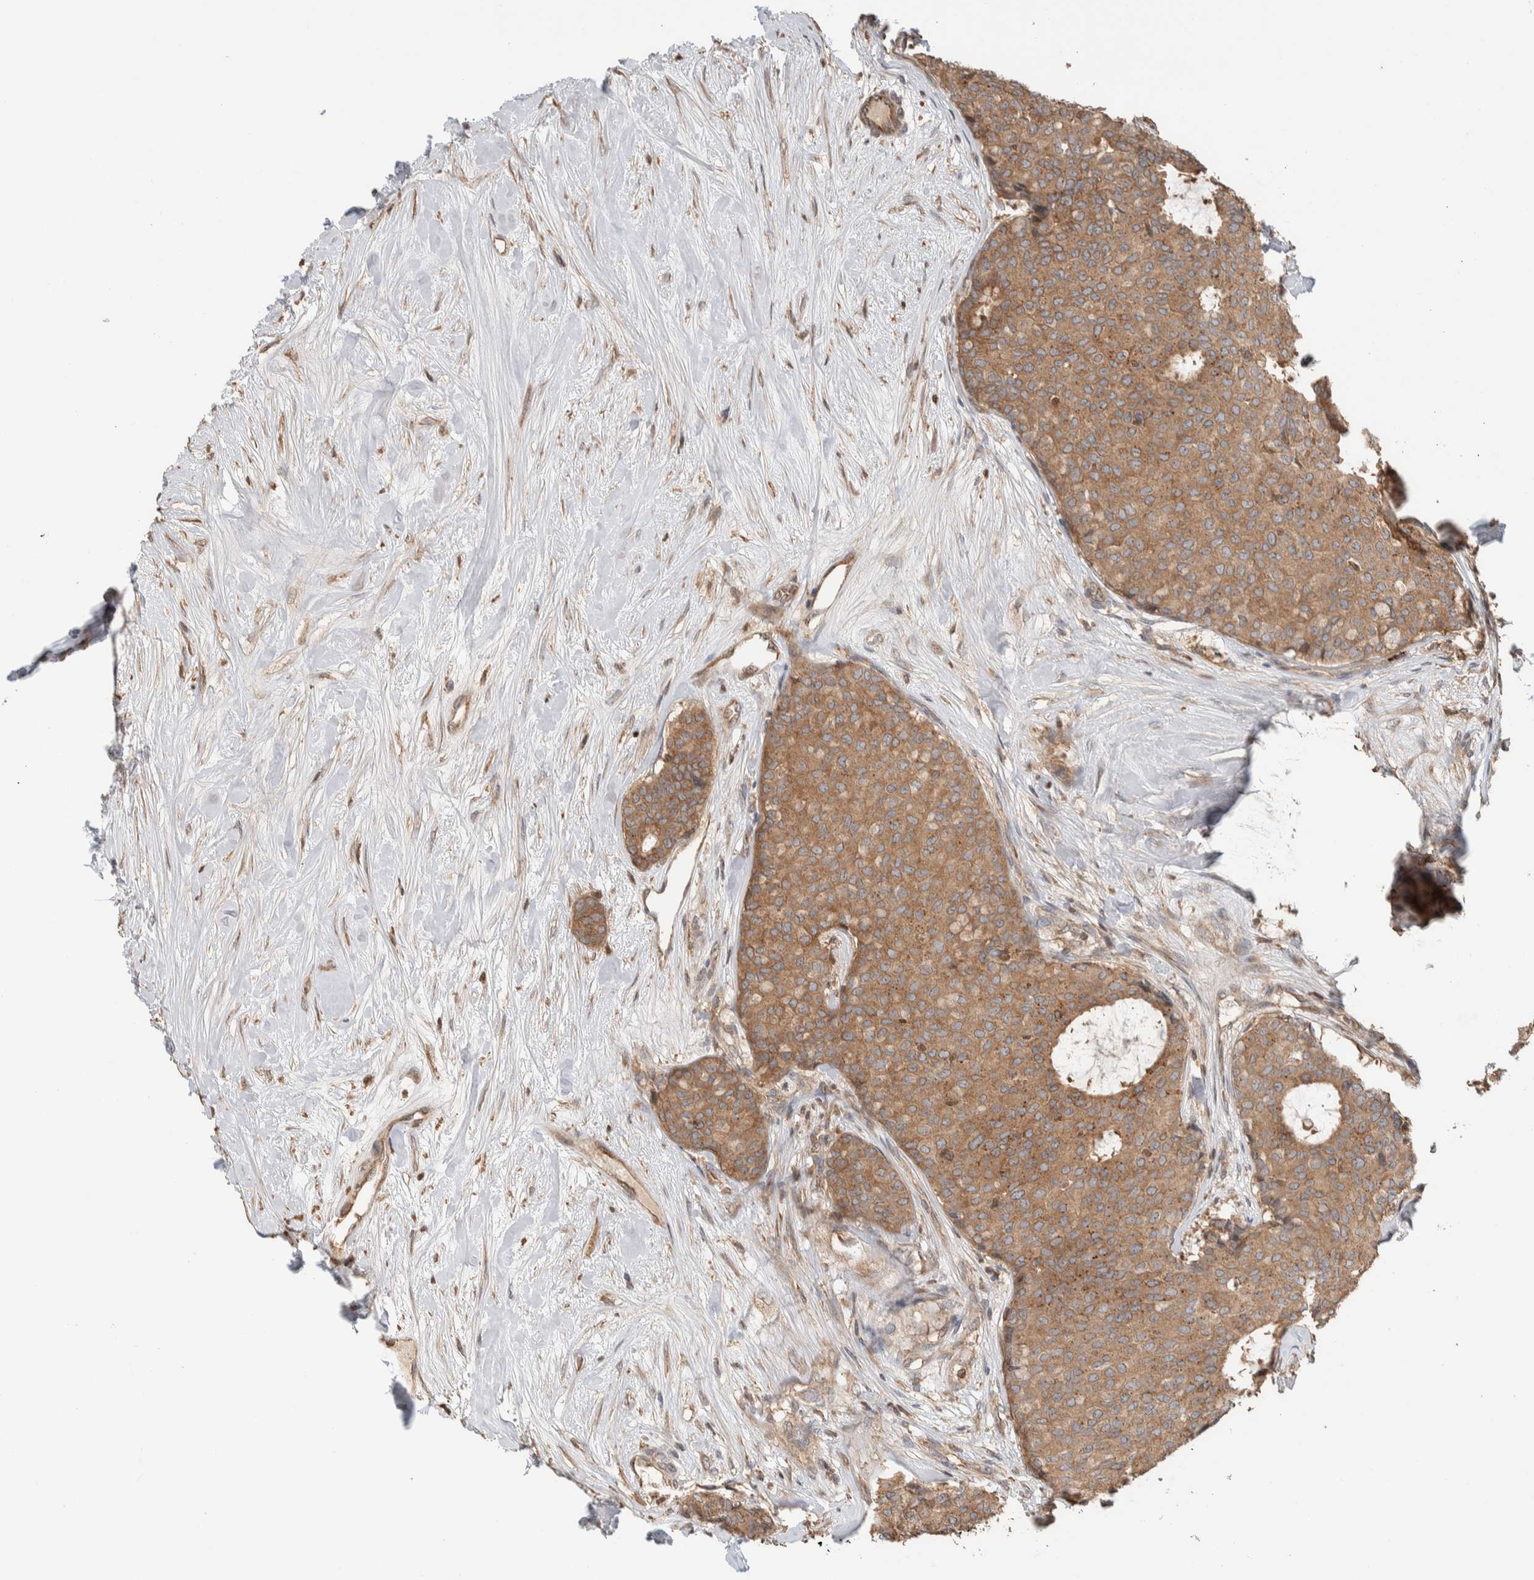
{"staining": {"intensity": "moderate", "quantity": ">75%", "location": "cytoplasmic/membranous"}, "tissue": "breast cancer", "cell_type": "Tumor cells", "image_type": "cancer", "snomed": [{"axis": "morphology", "description": "Duct carcinoma"}, {"axis": "topography", "description": "Breast"}], "caption": "Tumor cells display moderate cytoplasmic/membranous expression in approximately >75% of cells in breast cancer. The protein is stained brown, and the nuclei are stained in blue (DAB IHC with brightfield microscopy, high magnification).", "gene": "VPS53", "patient": {"sex": "female", "age": 75}}